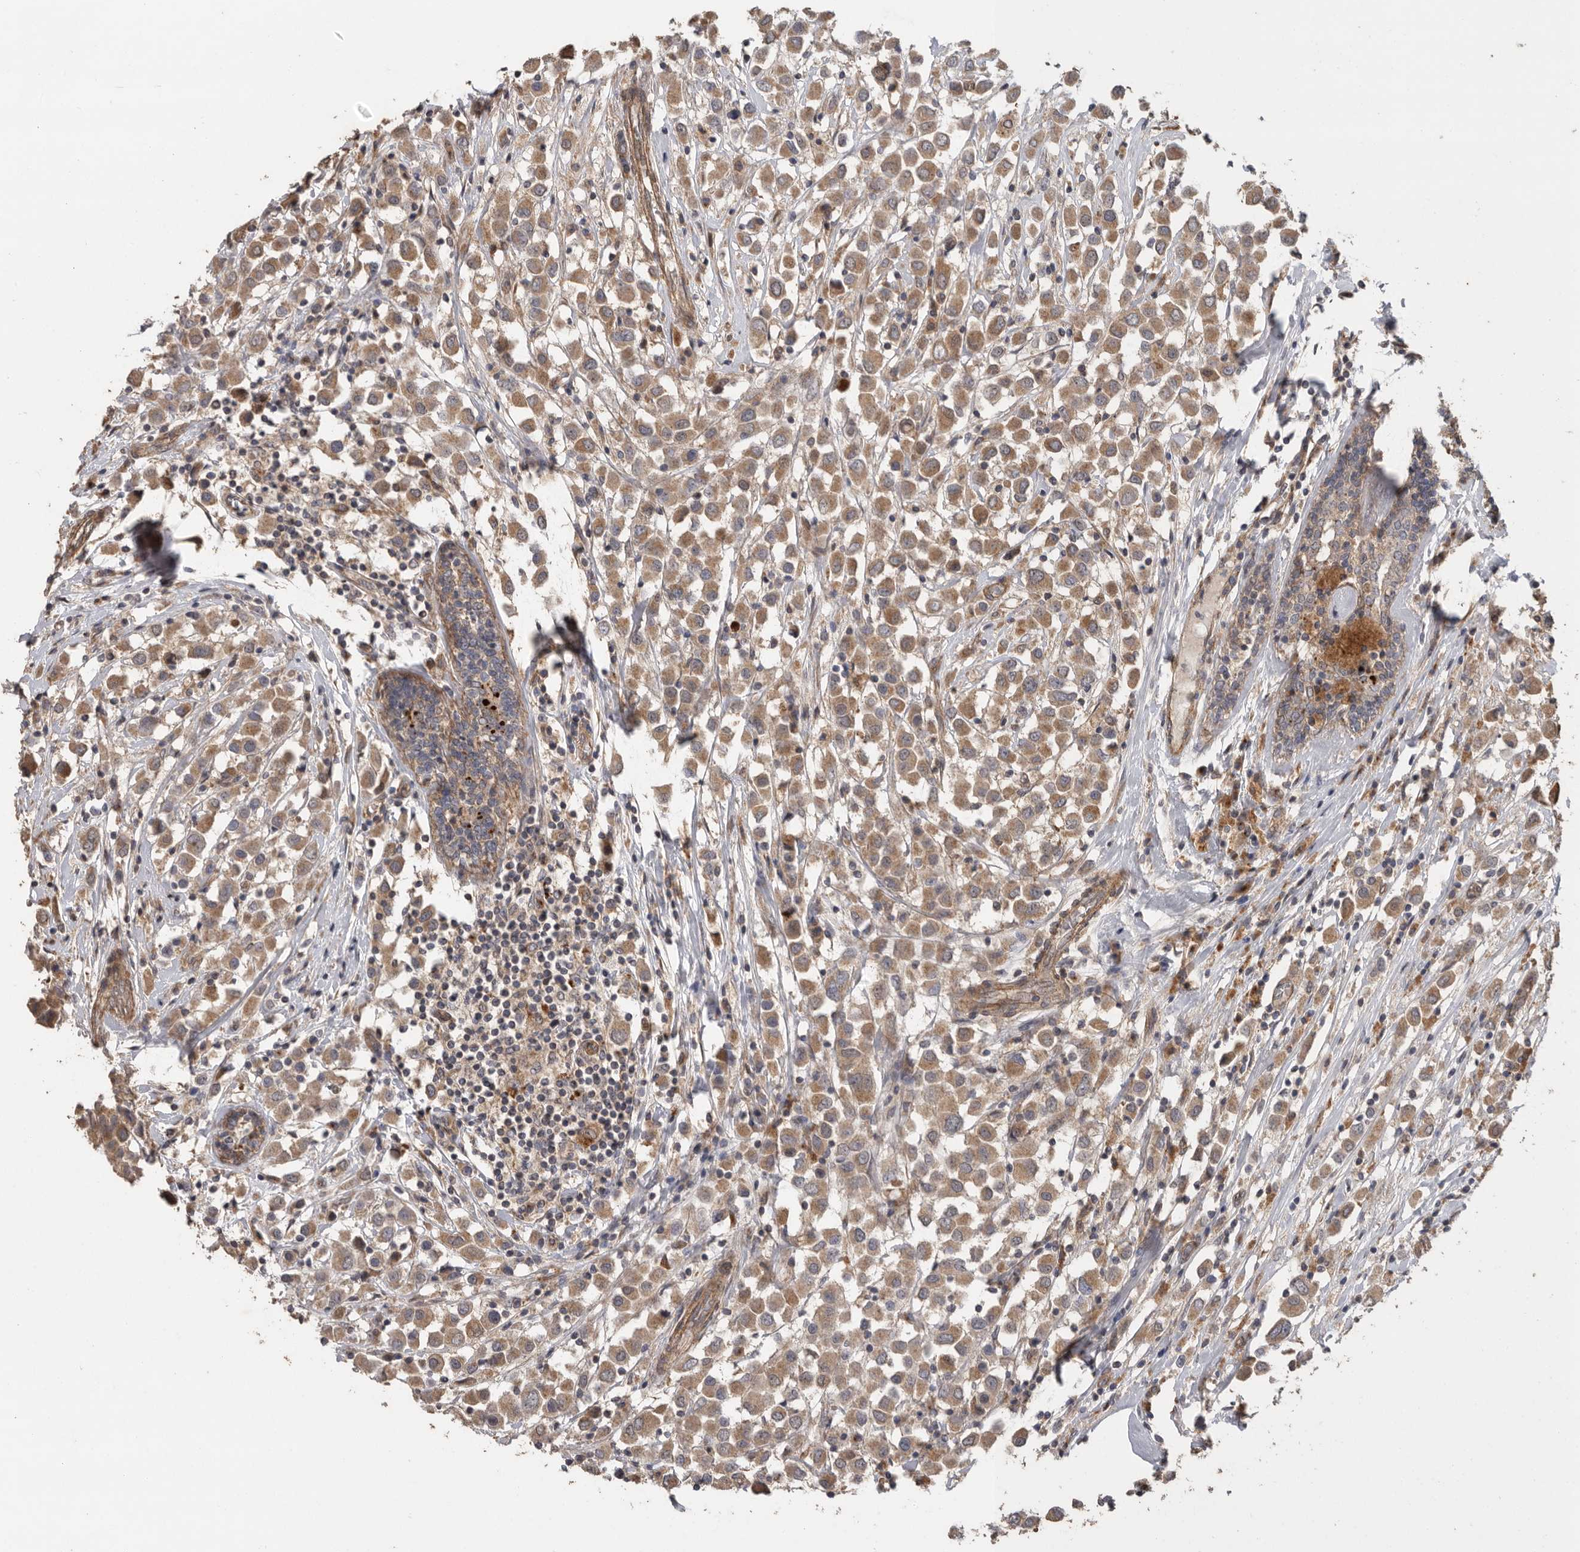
{"staining": {"intensity": "moderate", "quantity": ">75%", "location": "cytoplasmic/membranous"}, "tissue": "breast cancer", "cell_type": "Tumor cells", "image_type": "cancer", "snomed": [{"axis": "morphology", "description": "Duct carcinoma"}, {"axis": "topography", "description": "Breast"}], "caption": "Approximately >75% of tumor cells in breast cancer exhibit moderate cytoplasmic/membranous protein positivity as visualized by brown immunohistochemical staining.", "gene": "PODXL2", "patient": {"sex": "female", "age": 61}}